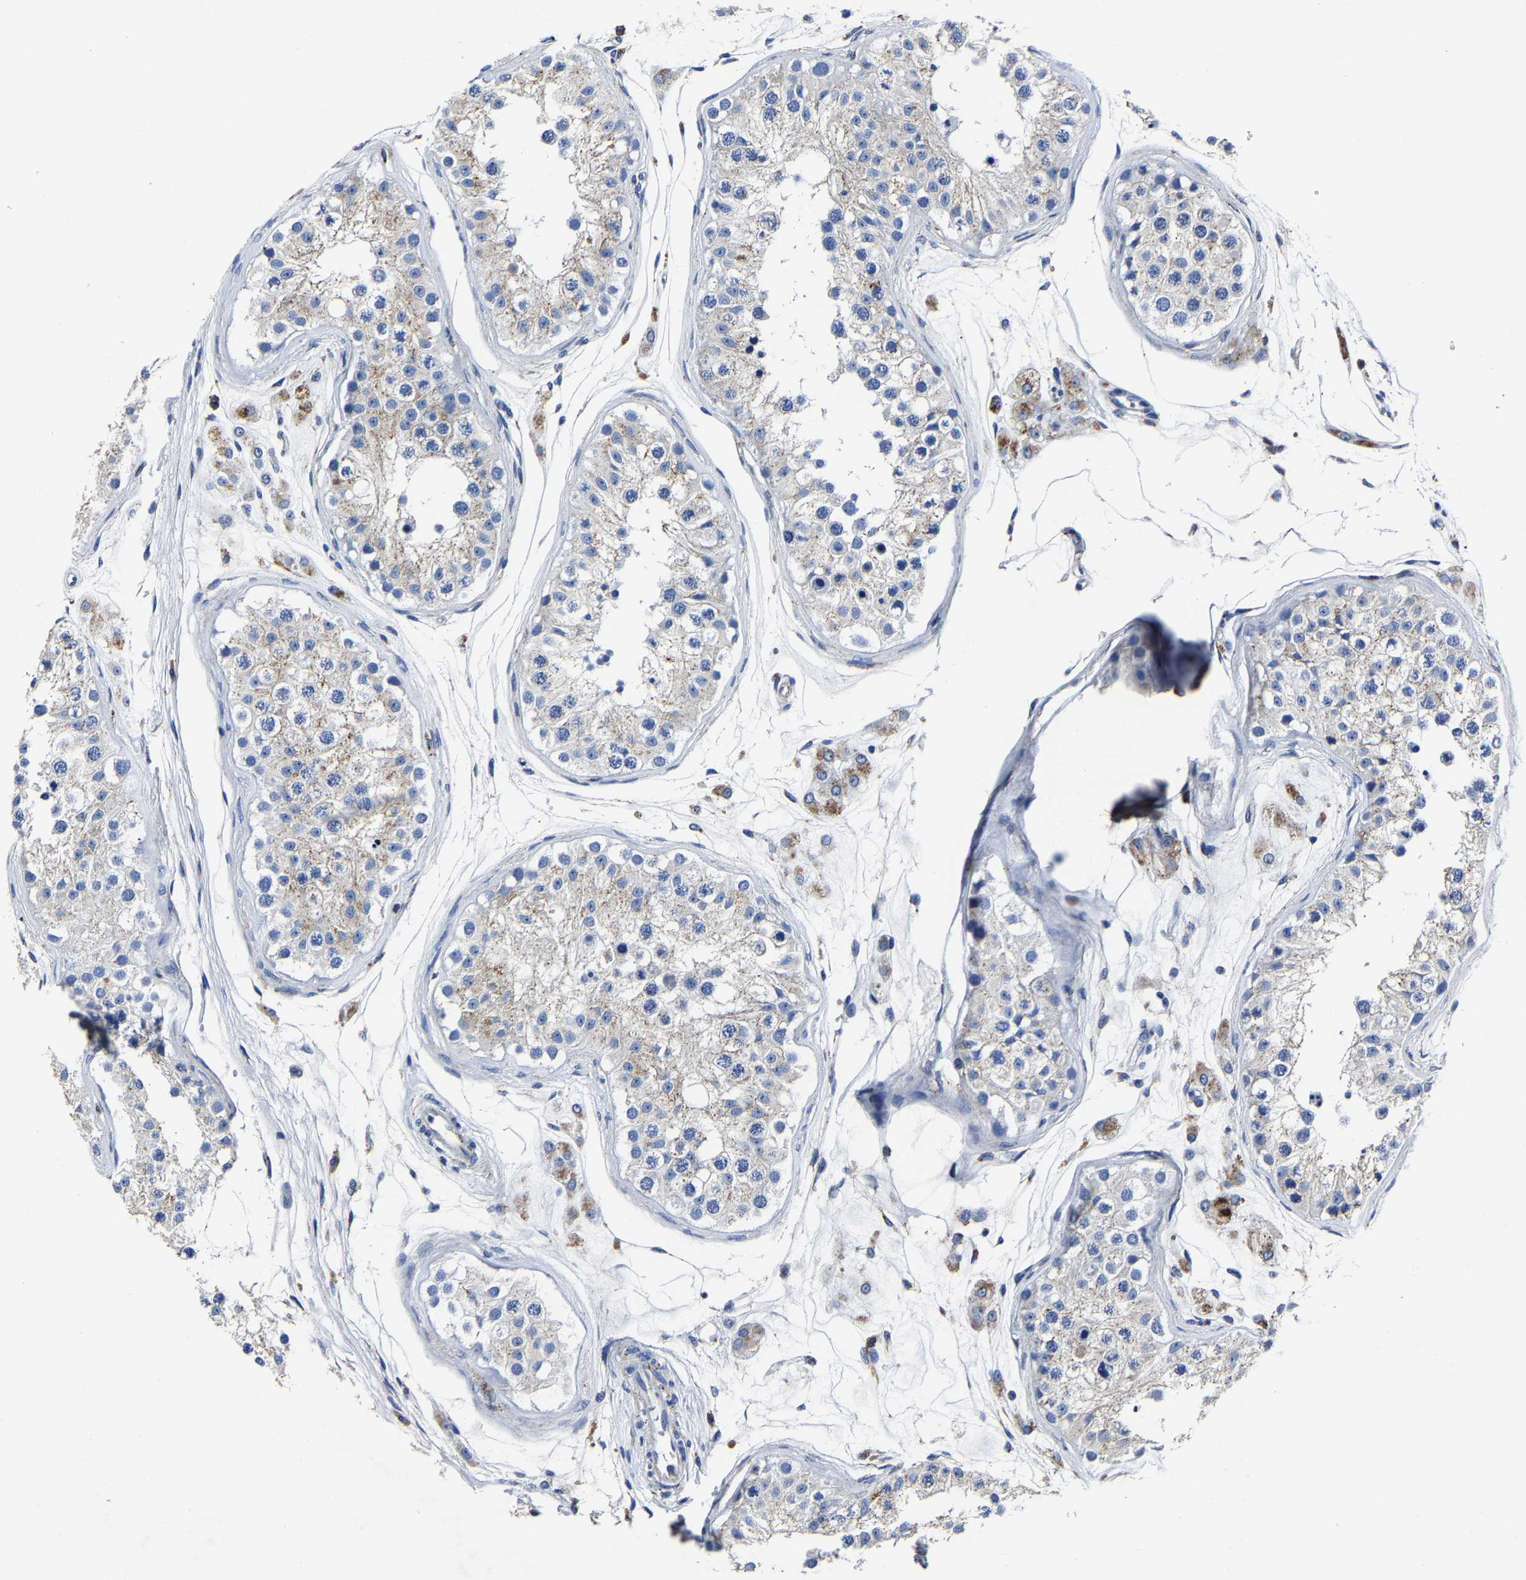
{"staining": {"intensity": "weak", "quantity": "25%-75%", "location": "cytoplasmic/membranous"}, "tissue": "testis", "cell_type": "Cells in seminiferous ducts", "image_type": "normal", "snomed": [{"axis": "morphology", "description": "Normal tissue, NOS"}, {"axis": "morphology", "description": "Adenocarcinoma, metastatic, NOS"}, {"axis": "topography", "description": "Testis"}], "caption": "DAB (3,3'-diaminobenzidine) immunohistochemical staining of benign testis shows weak cytoplasmic/membranous protein staining in approximately 25%-75% of cells in seminiferous ducts.", "gene": "LAMTOR4", "patient": {"sex": "male", "age": 26}}